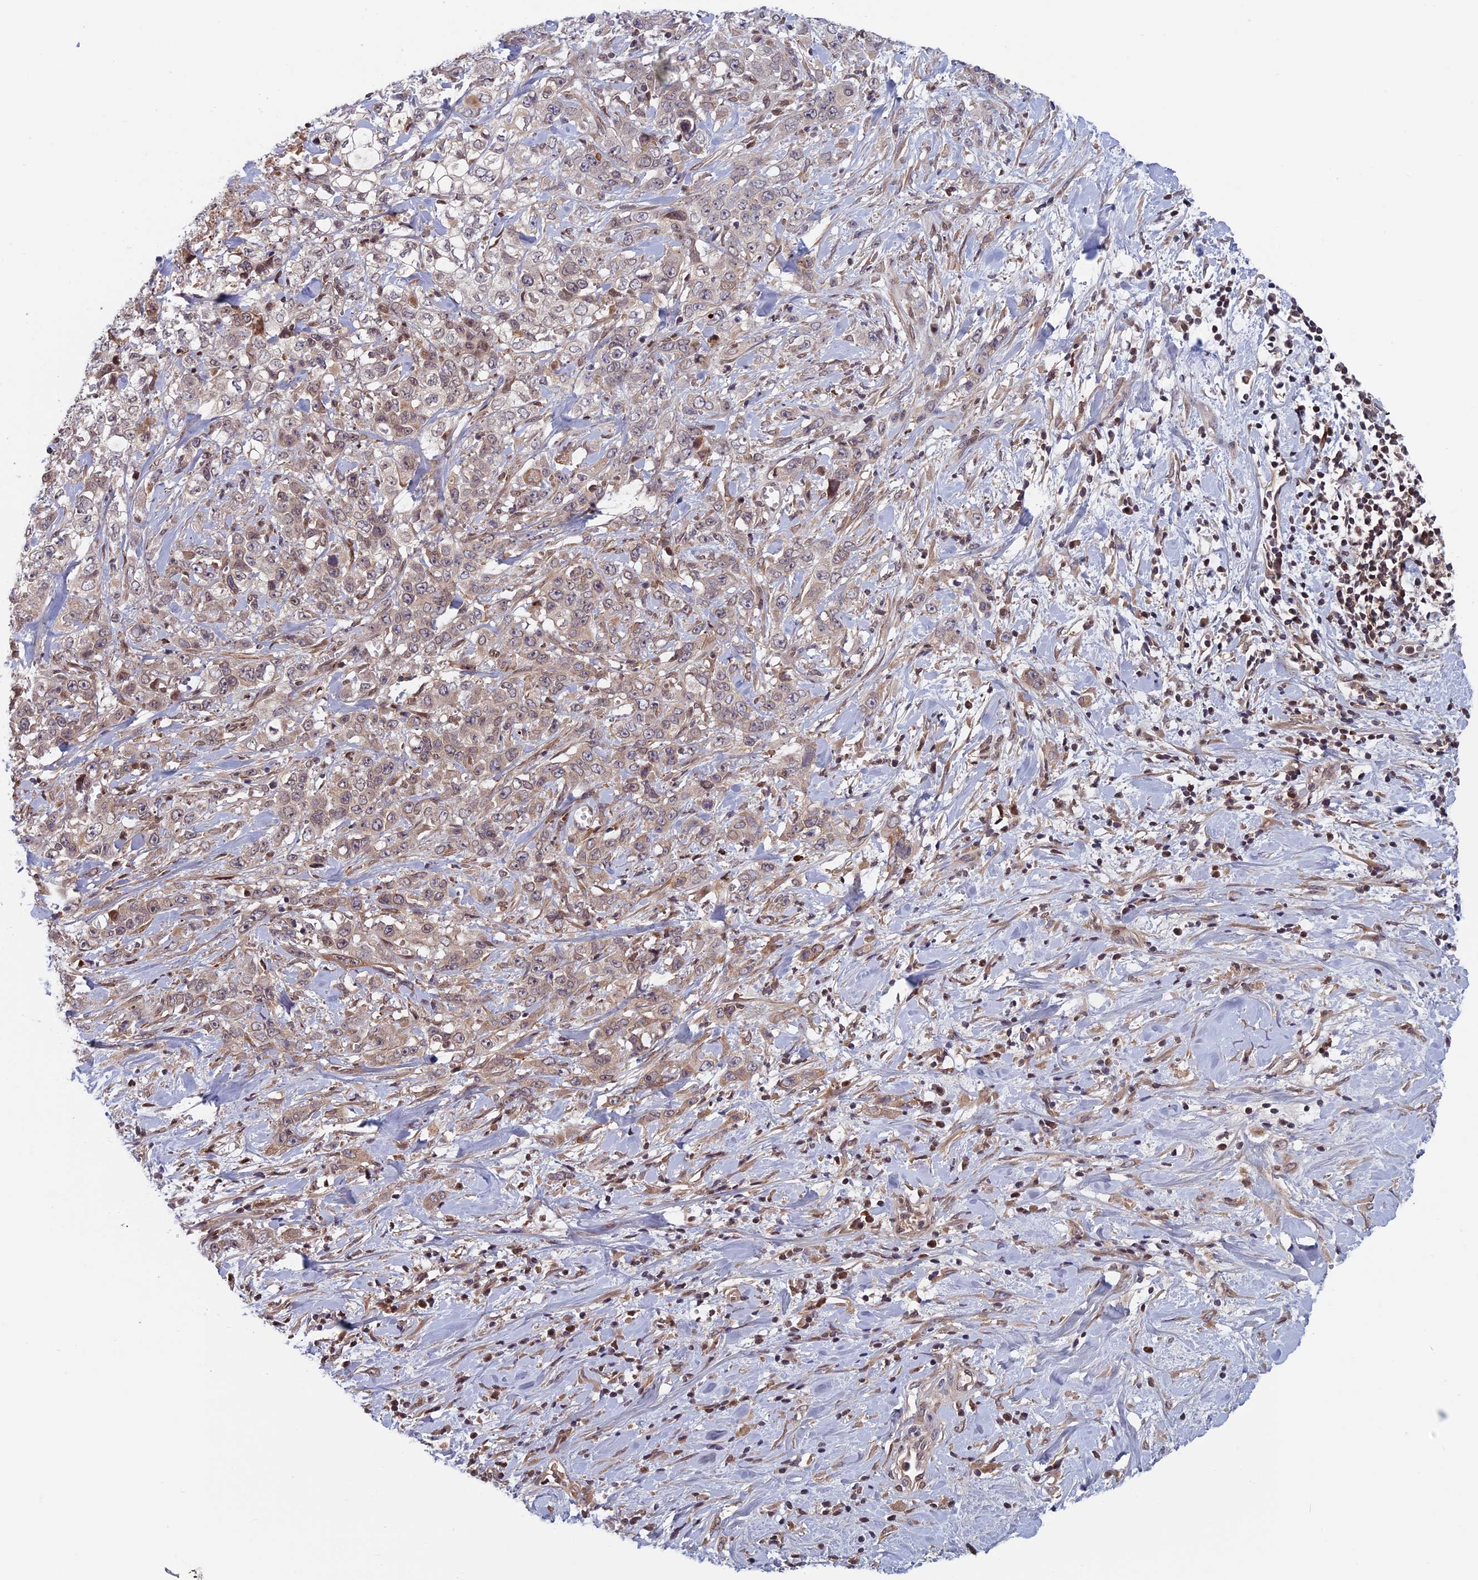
{"staining": {"intensity": "weak", "quantity": "<25%", "location": "nuclear"}, "tissue": "stomach cancer", "cell_type": "Tumor cells", "image_type": "cancer", "snomed": [{"axis": "morphology", "description": "Adenocarcinoma, NOS"}, {"axis": "topography", "description": "Stomach, upper"}], "caption": "Tumor cells are negative for protein expression in human stomach adenocarcinoma.", "gene": "FADS1", "patient": {"sex": "male", "age": 62}}